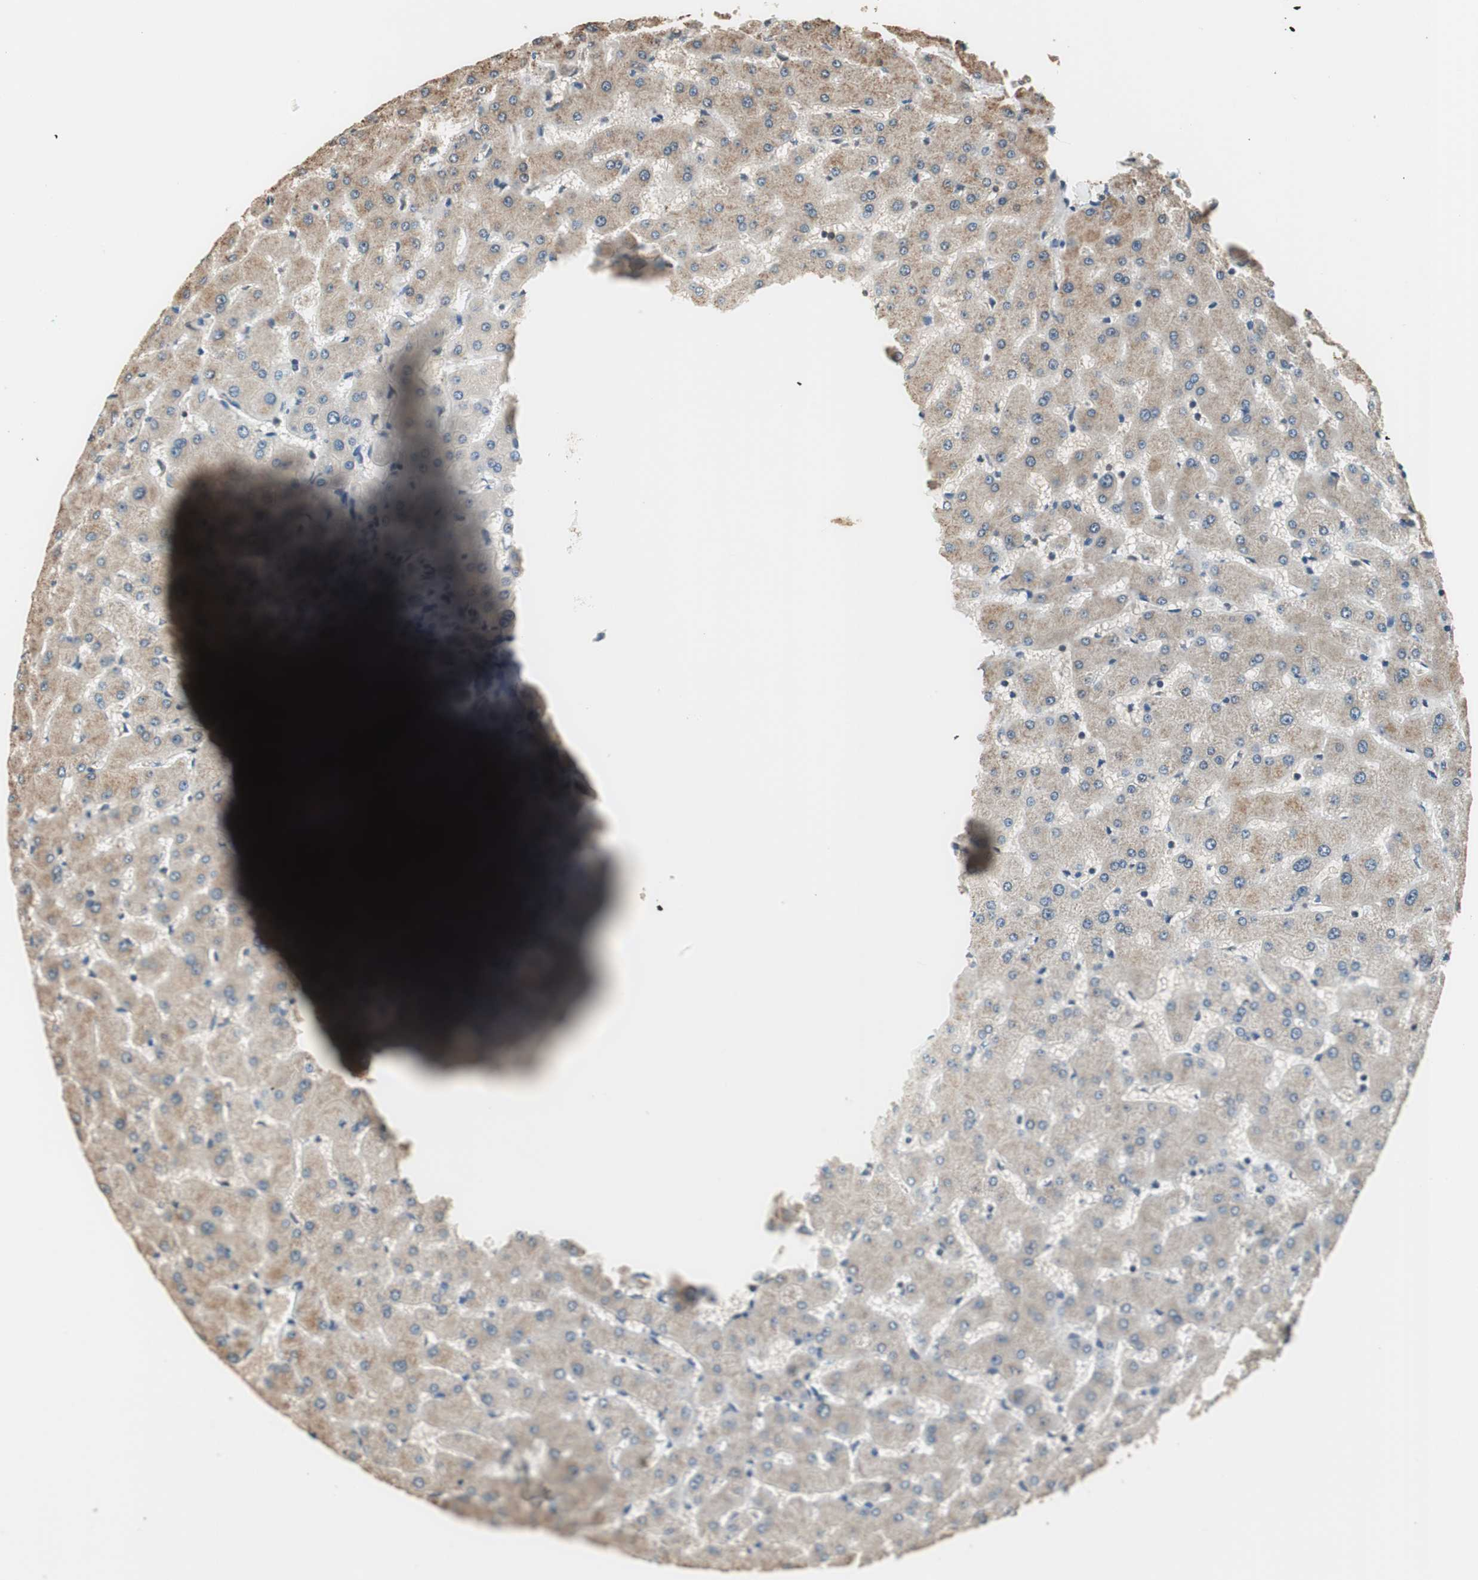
{"staining": {"intensity": "weak", "quantity": "25%-75%", "location": "cytoplasmic/membranous"}, "tissue": "liver", "cell_type": "Cholangiocytes", "image_type": "normal", "snomed": [{"axis": "morphology", "description": "Normal tissue, NOS"}, {"axis": "topography", "description": "Liver"}], "caption": "A histopathology image of liver stained for a protein exhibits weak cytoplasmic/membranous brown staining in cholangiocytes. The staining was performed using DAB, with brown indicating positive protein expression. Nuclei are stained blue with hematoxylin.", "gene": "GCLC", "patient": {"sex": "female", "age": 63}}